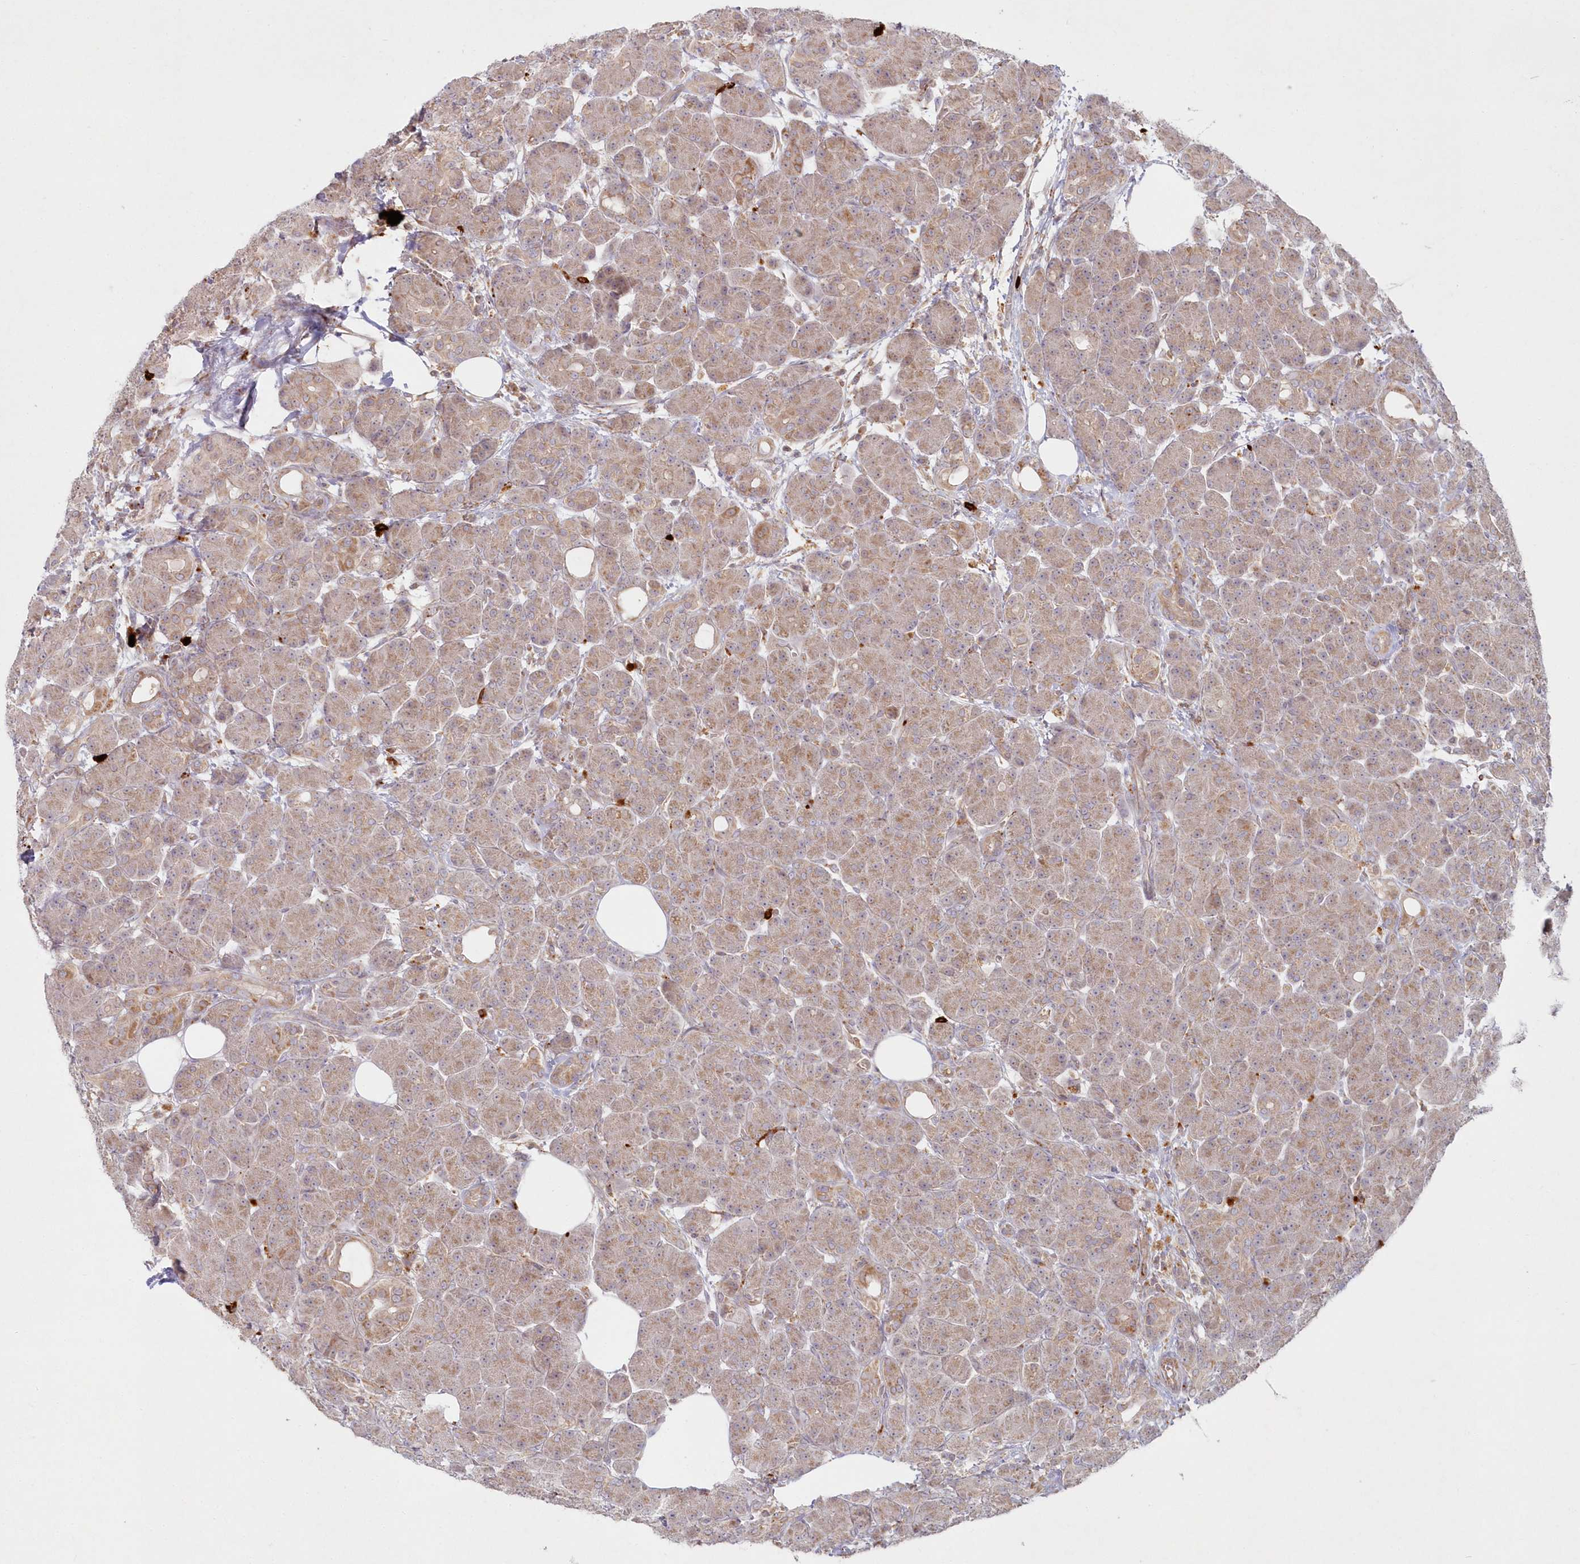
{"staining": {"intensity": "moderate", "quantity": ">75%", "location": "cytoplasmic/membranous"}, "tissue": "pancreas", "cell_type": "Exocrine glandular cells", "image_type": "normal", "snomed": [{"axis": "morphology", "description": "Normal tissue, NOS"}, {"axis": "topography", "description": "Pancreas"}], "caption": "Immunohistochemistry (IHC) photomicrograph of normal pancreas: pancreas stained using IHC displays medium levels of moderate protein expression localized specifically in the cytoplasmic/membranous of exocrine glandular cells, appearing as a cytoplasmic/membranous brown color.", "gene": "ARSB", "patient": {"sex": "male", "age": 63}}